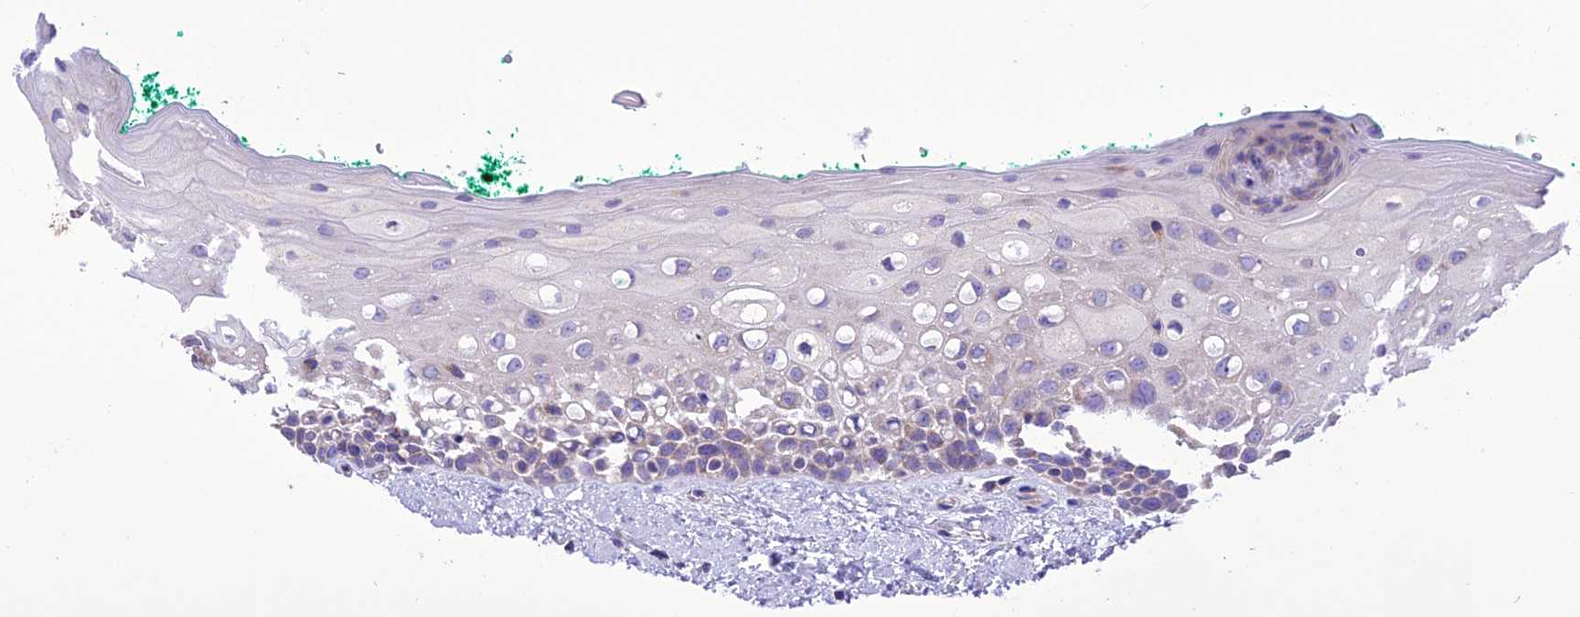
{"staining": {"intensity": "weak", "quantity": "<25%", "location": "cytoplasmic/membranous"}, "tissue": "oral mucosa", "cell_type": "Squamous epithelial cells", "image_type": "normal", "snomed": [{"axis": "morphology", "description": "Normal tissue, NOS"}, {"axis": "topography", "description": "Oral tissue"}], "caption": "Human oral mucosa stained for a protein using IHC reveals no positivity in squamous epithelial cells.", "gene": "MAP3K12", "patient": {"sex": "female", "age": 70}}